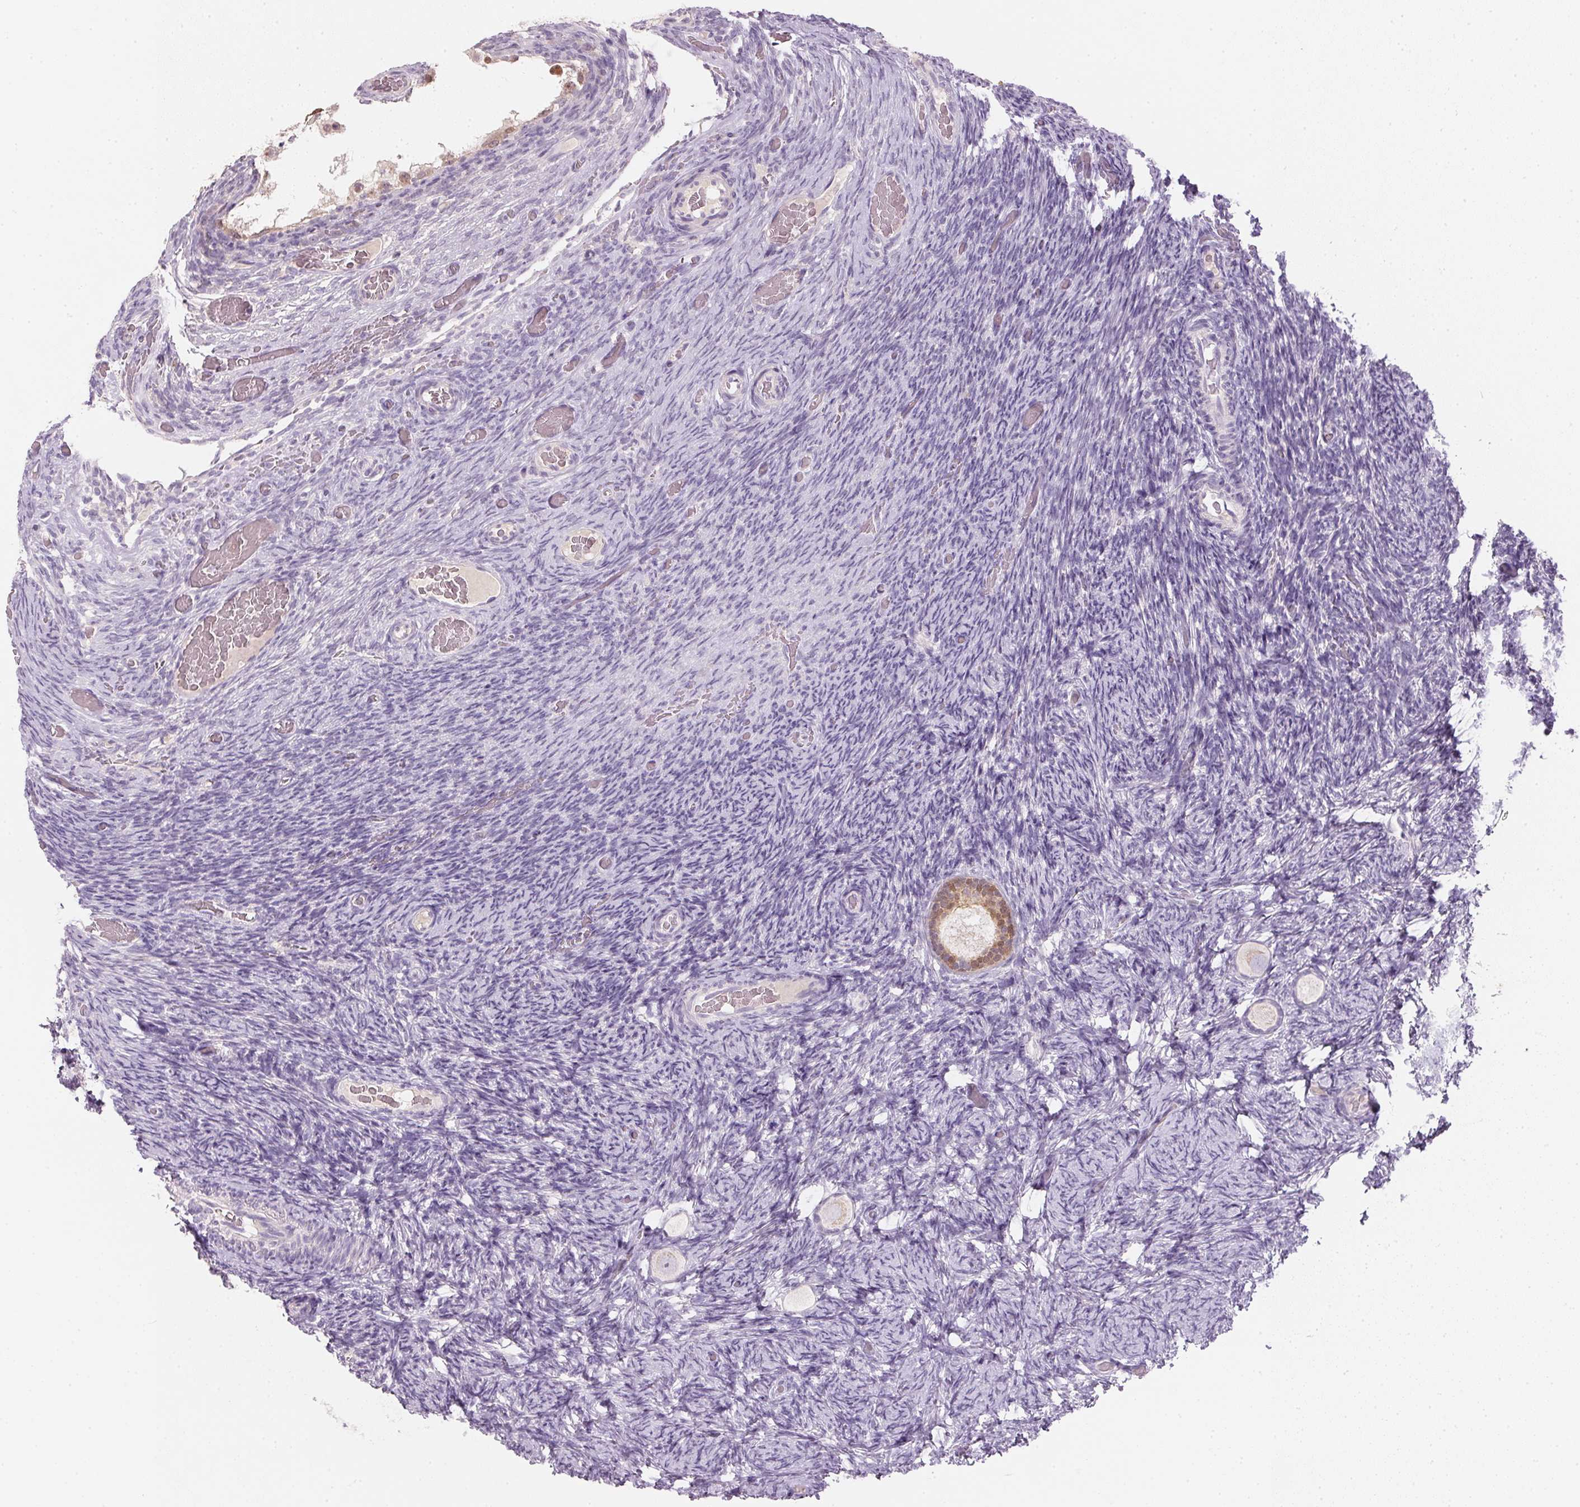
{"staining": {"intensity": "moderate", "quantity": "<25%", "location": "cytoplasmic/membranous,nuclear"}, "tissue": "ovary", "cell_type": "Follicle cells", "image_type": "normal", "snomed": [{"axis": "morphology", "description": "Normal tissue, NOS"}, {"axis": "topography", "description": "Ovary"}], "caption": "Immunohistochemistry photomicrograph of benign ovary: ovary stained using immunohistochemistry displays low levels of moderate protein expression localized specifically in the cytoplasmic/membranous,nuclear of follicle cells, appearing as a cytoplasmic/membranous,nuclear brown color.", "gene": "HSD17B1", "patient": {"sex": "female", "age": 34}}